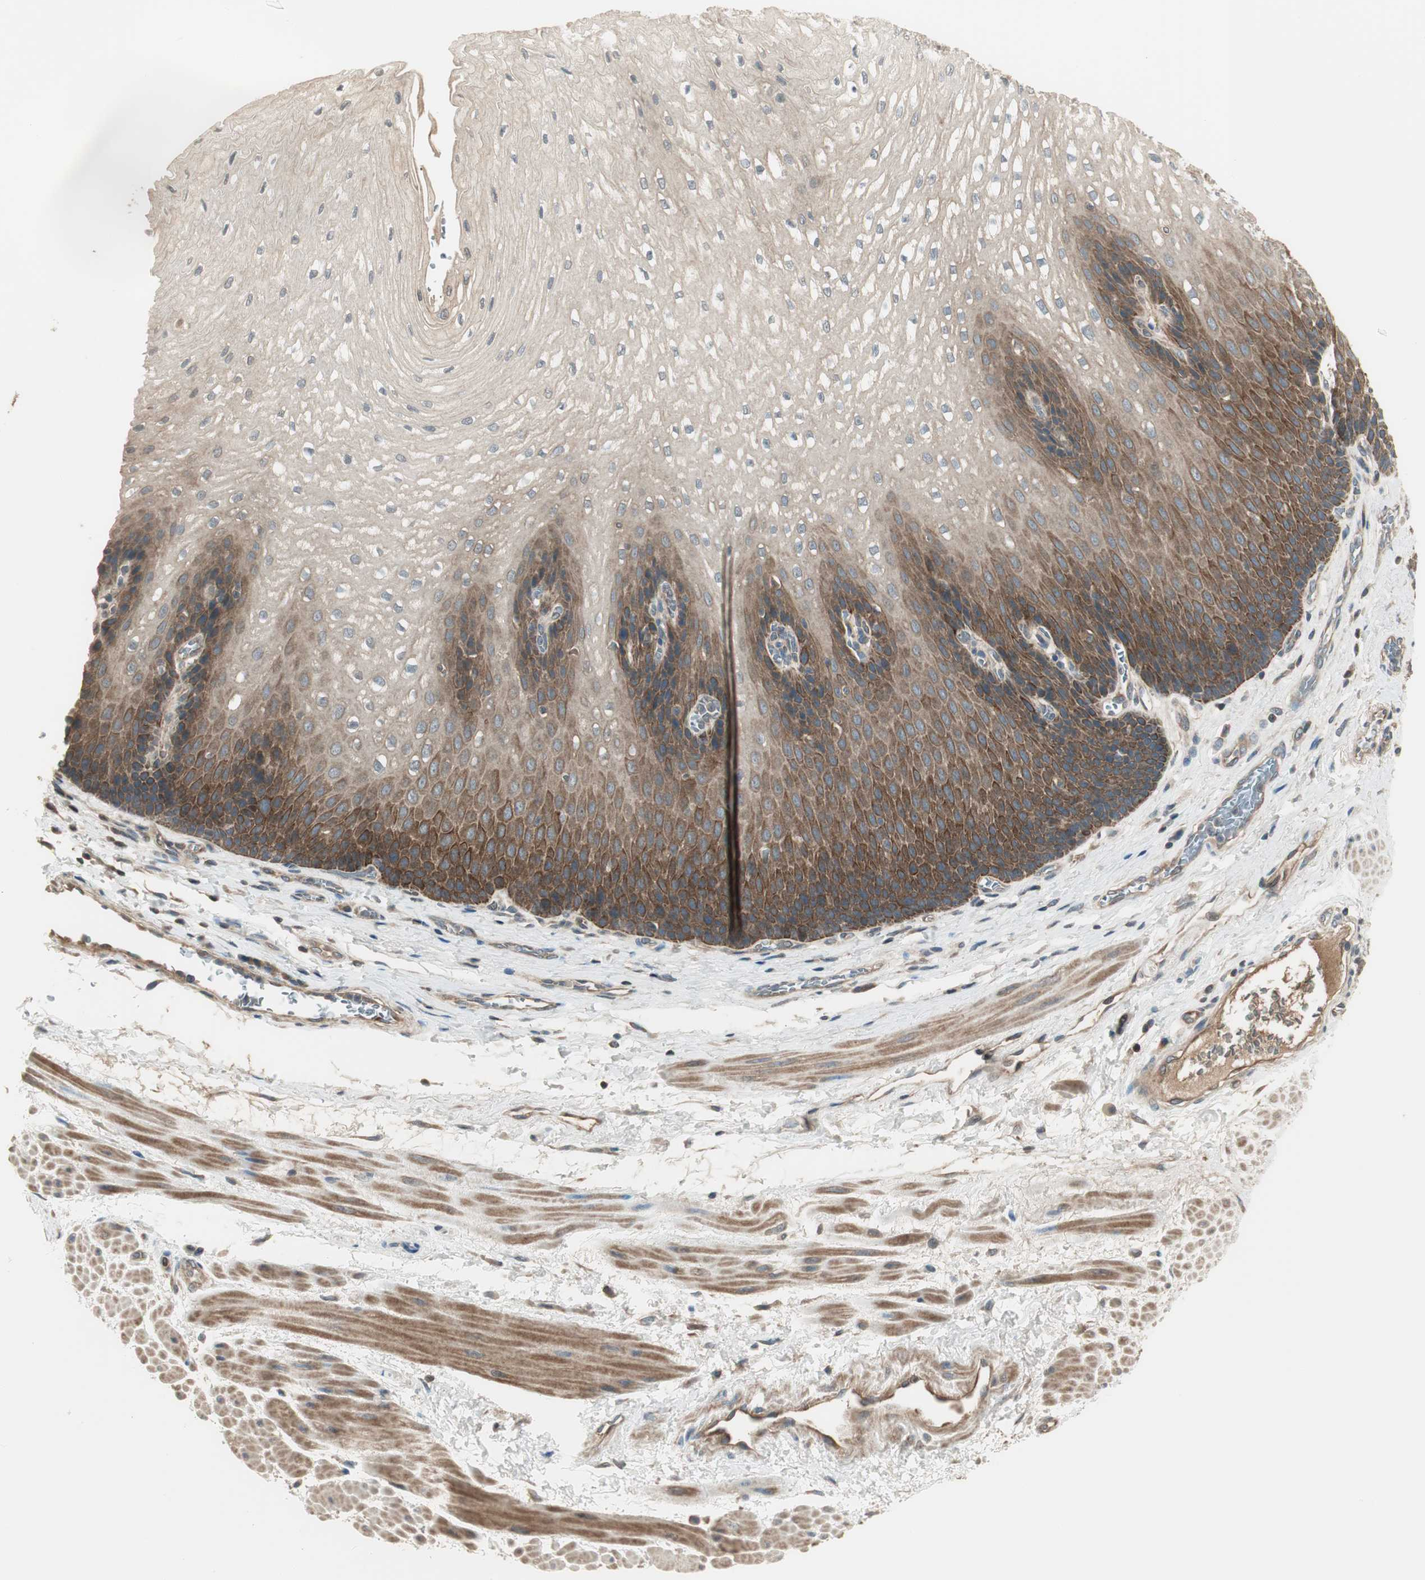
{"staining": {"intensity": "moderate", "quantity": "<25%", "location": "cytoplasmic/membranous"}, "tissue": "esophagus", "cell_type": "Squamous epithelial cells", "image_type": "normal", "snomed": [{"axis": "morphology", "description": "Normal tissue, NOS"}, {"axis": "topography", "description": "Esophagus"}], "caption": "About <25% of squamous epithelial cells in normal esophagus show moderate cytoplasmic/membranous protein expression as visualized by brown immunohistochemical staining.", "gene": "PFDN5", "patient": {"sex": "male", "age": 48}}